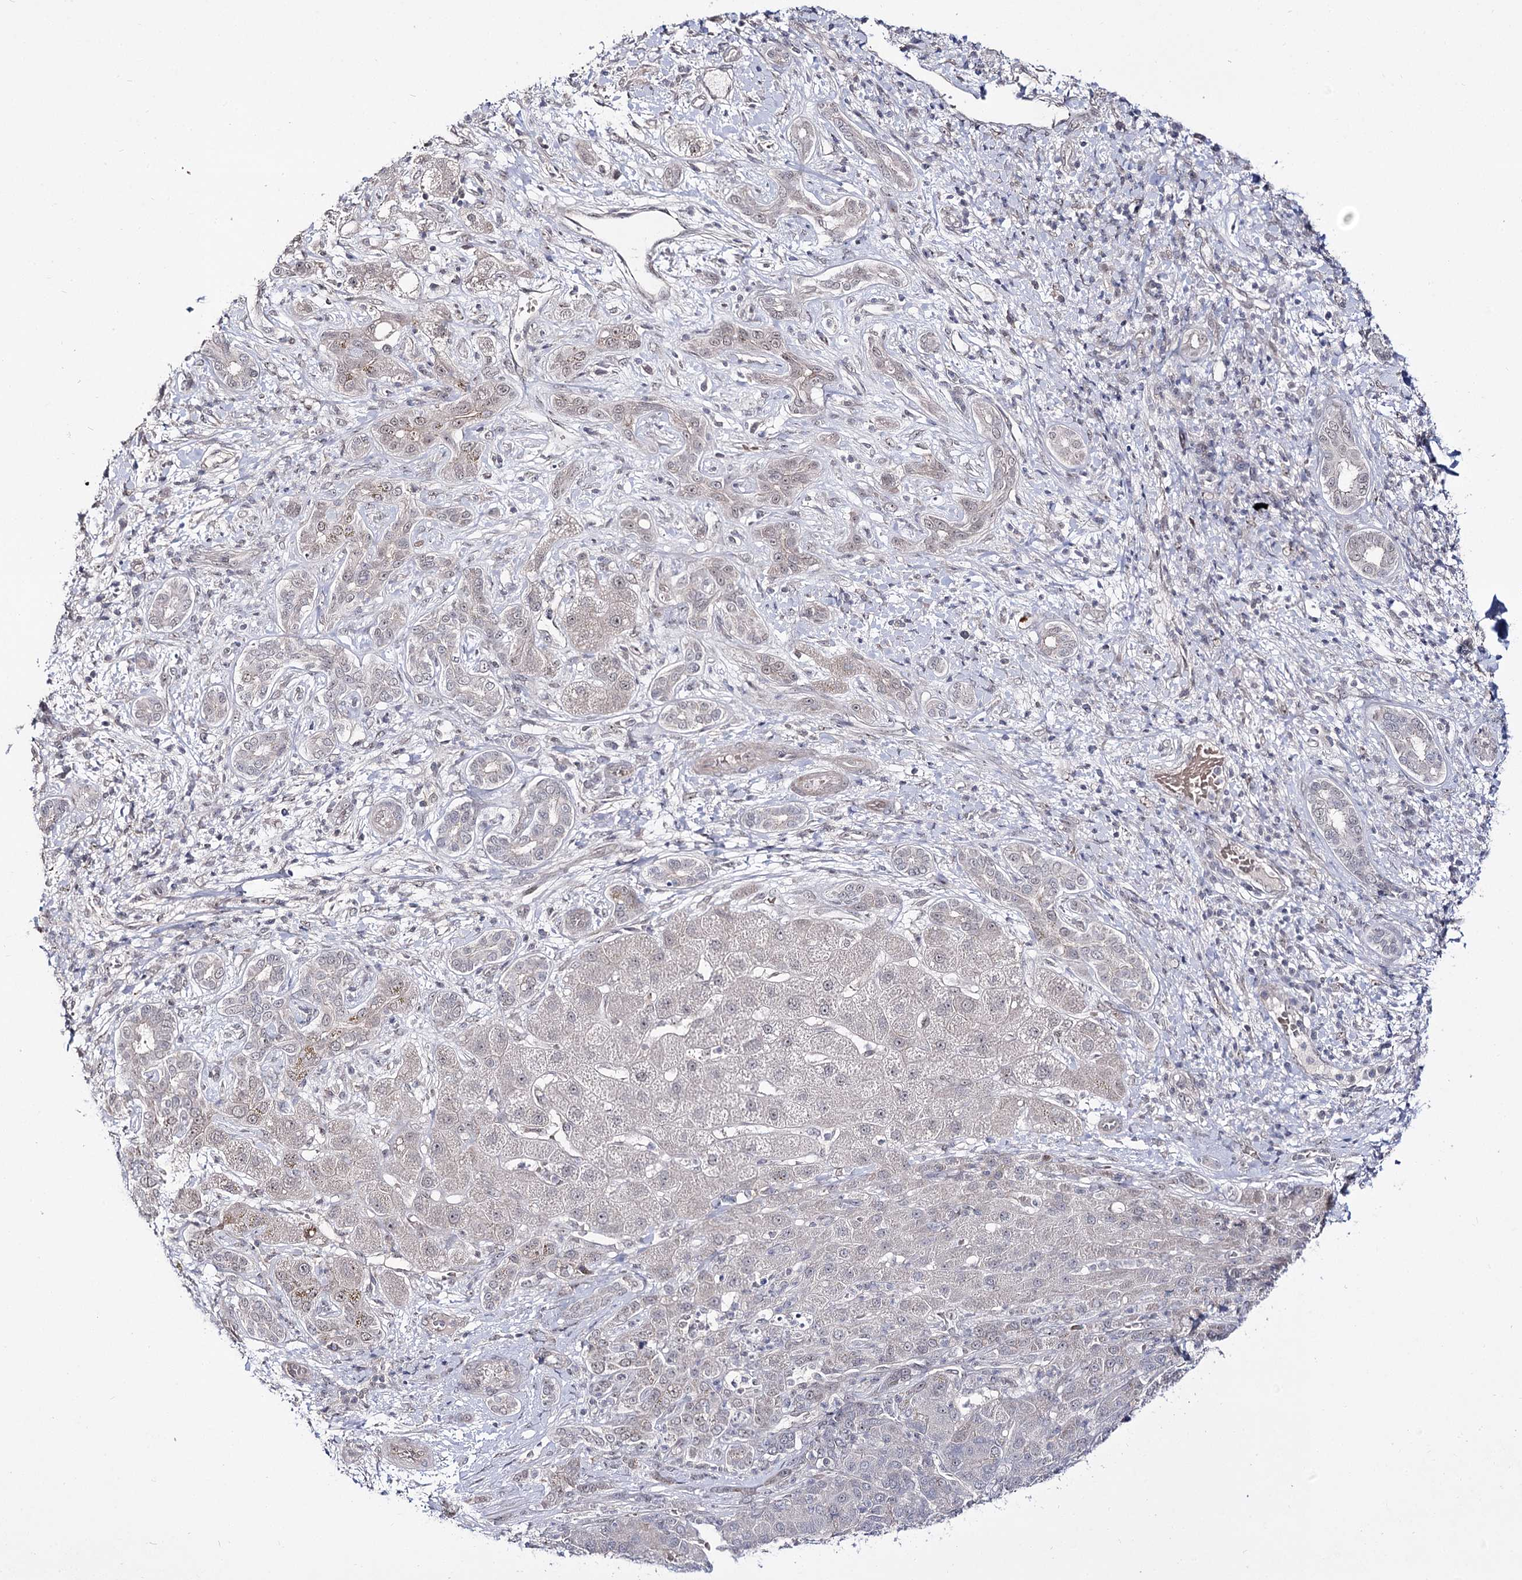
{"staining": {"intensity": "negative", "quantity": "none", "location": "none"}, "tissue": "liver cancer", "cell_type": "Tumor cells", "image_type": "cancer", "snomed": [{"axis": "morphology", "description": "Carcinoma, Hepatocellular, NOS"}, {"axis": "topography", "description": "Liver"}], "caption": "Immunohistochemical staining of human liver hepatocellular carcinoma reveals no significant expression in tumor cells. (DAB IHC visualized using brightfield microscopy, high magnification).", "gene": "RRP9", "patient": {"sex": "male", "age": 65}}